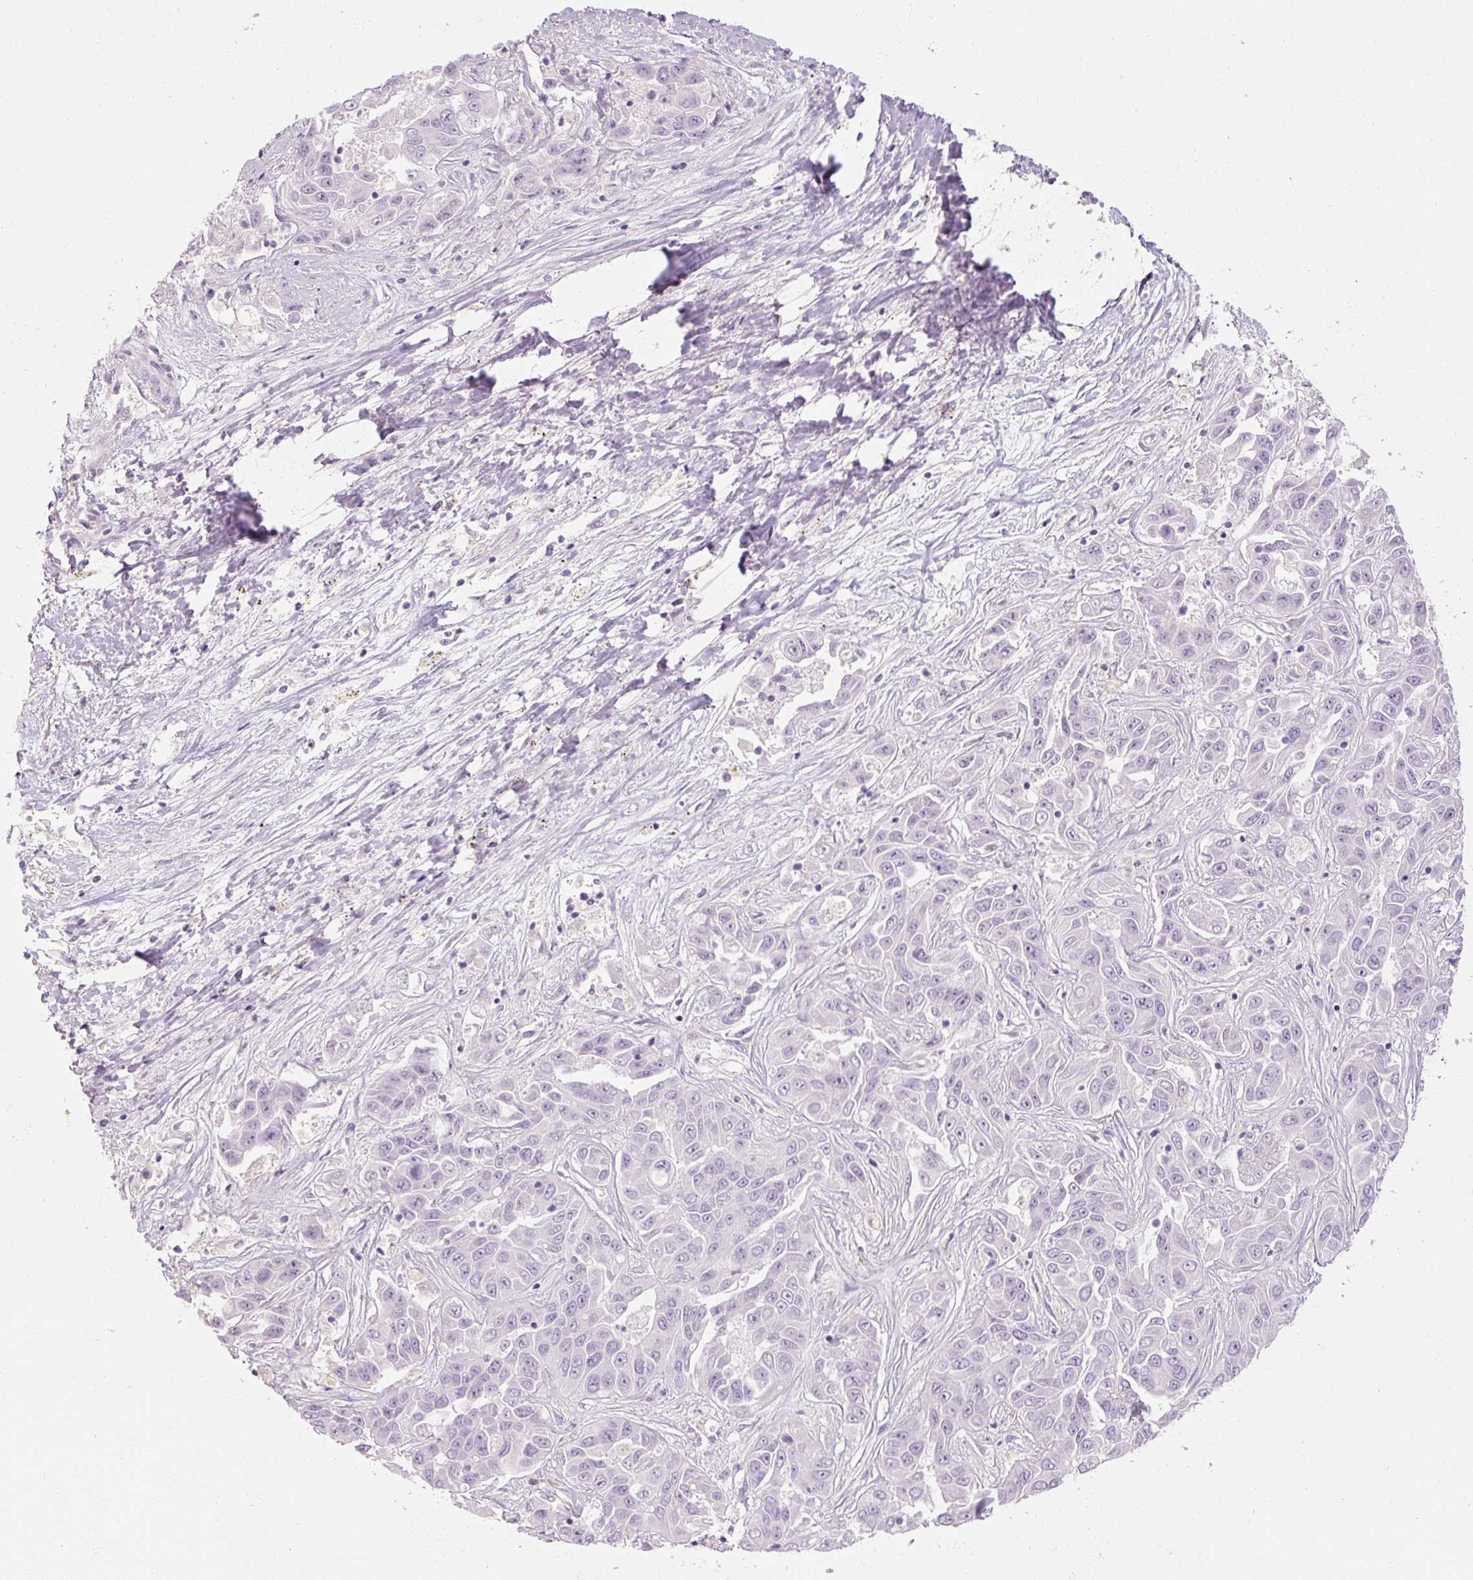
{"staining": {"intensity": "negative", "quantity": "none", "location": "none"}, "tissue": "liver cancer", "cell_type": "Tumor cells", "image_type": "cancer", "snomed": [{"axis": "morphology", "description": "Cholangiocarcinoma"}, {"axis": "topography", "description": "Liver"}], "caption": "Immunohistochemistry (IHC) of human liver cancer (cholangiocarcinoma) displays no expression in tumor cells.", "gene": "NFE2L3", "patient": {"sex": "female", "age": 52}}